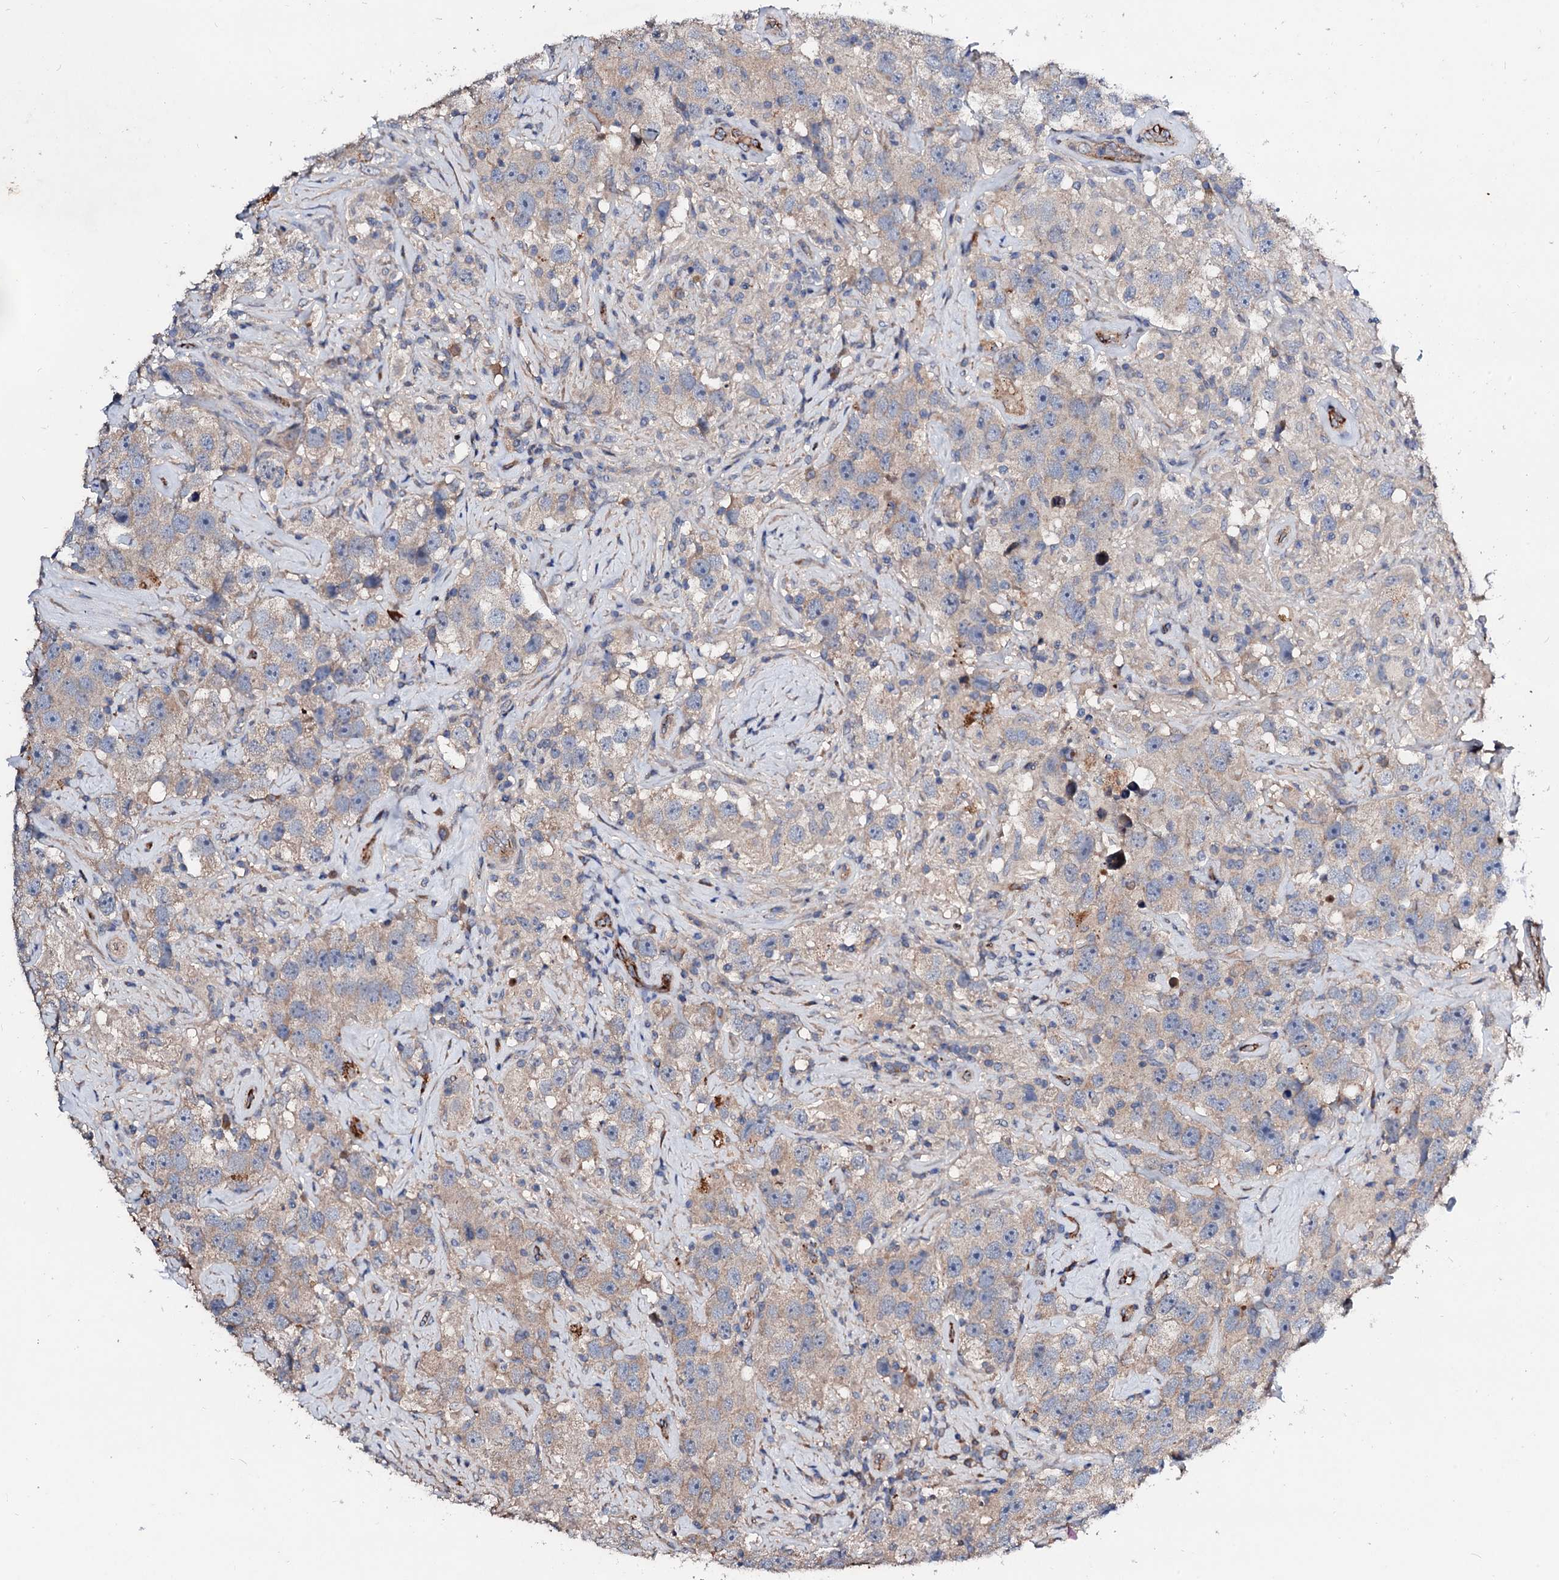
{"staining": {"intensity": "weak", "quantity": "25%-75%", "location": "cytoplasmic/membranous"}, "tissue": "testis cancer", "cell_type": "Tumor cells", "image_type": "cancer", "snomed": [{"axis": "morphology", "description": "Seminoma, NOS"}, {"axis": "topography", "description": "Testis"}], "caption": "High-power microscopy captured an immunohistochemistry micrograph of testis seminoma, revealing weak cytoplasmic/membranous positivity in about 25%-75% of tumor cells.", "gene": "FIBIN", "patient": {"sex": "male", "age": 49}}